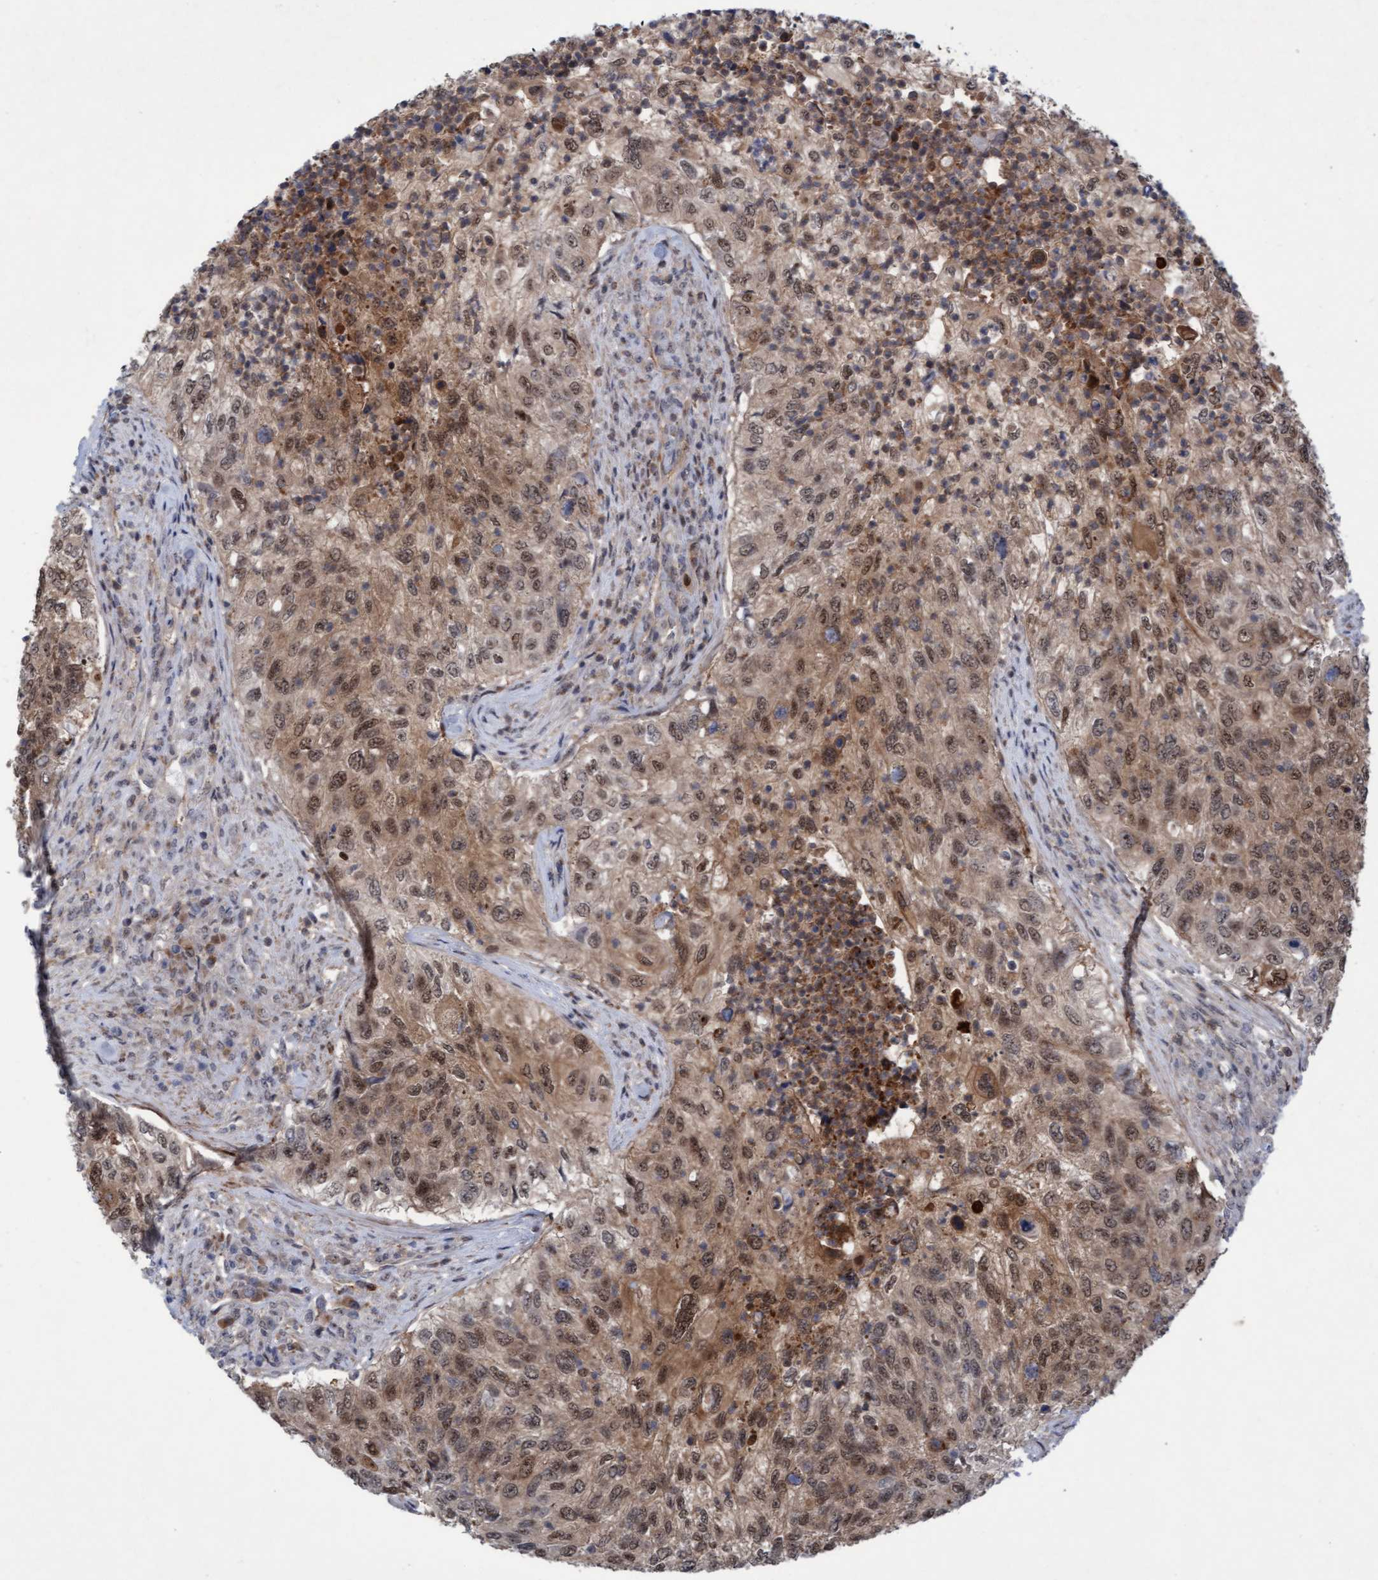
{"staining": {"intensity": "moderate", "quantity": ">75%", "location": "cytoplasmic/membranous,nuclear"}, "tissue": "urothelial cancer", "cell_type": "Tumor cells", "image_type": "cancer", "snomed": [{"axis": "morphology", "description": "Urothelial carcinoma, High grade"}, {"axis": "topography", "description": "Urinary bladder"}], "caption": "IHC histopathology image of neoplastic tissue: urothelial cancer stained using immunohistochemistry displays medium levels of moderate protein expression localized specifically in the cytoplasmic/membranous and nuclear of tumor cells, appearing as a cytoplasmic/membranous and nuclear brown color.", "gene": "RAP1GAP2", "patient": {"sex": "female", "age": 60}}